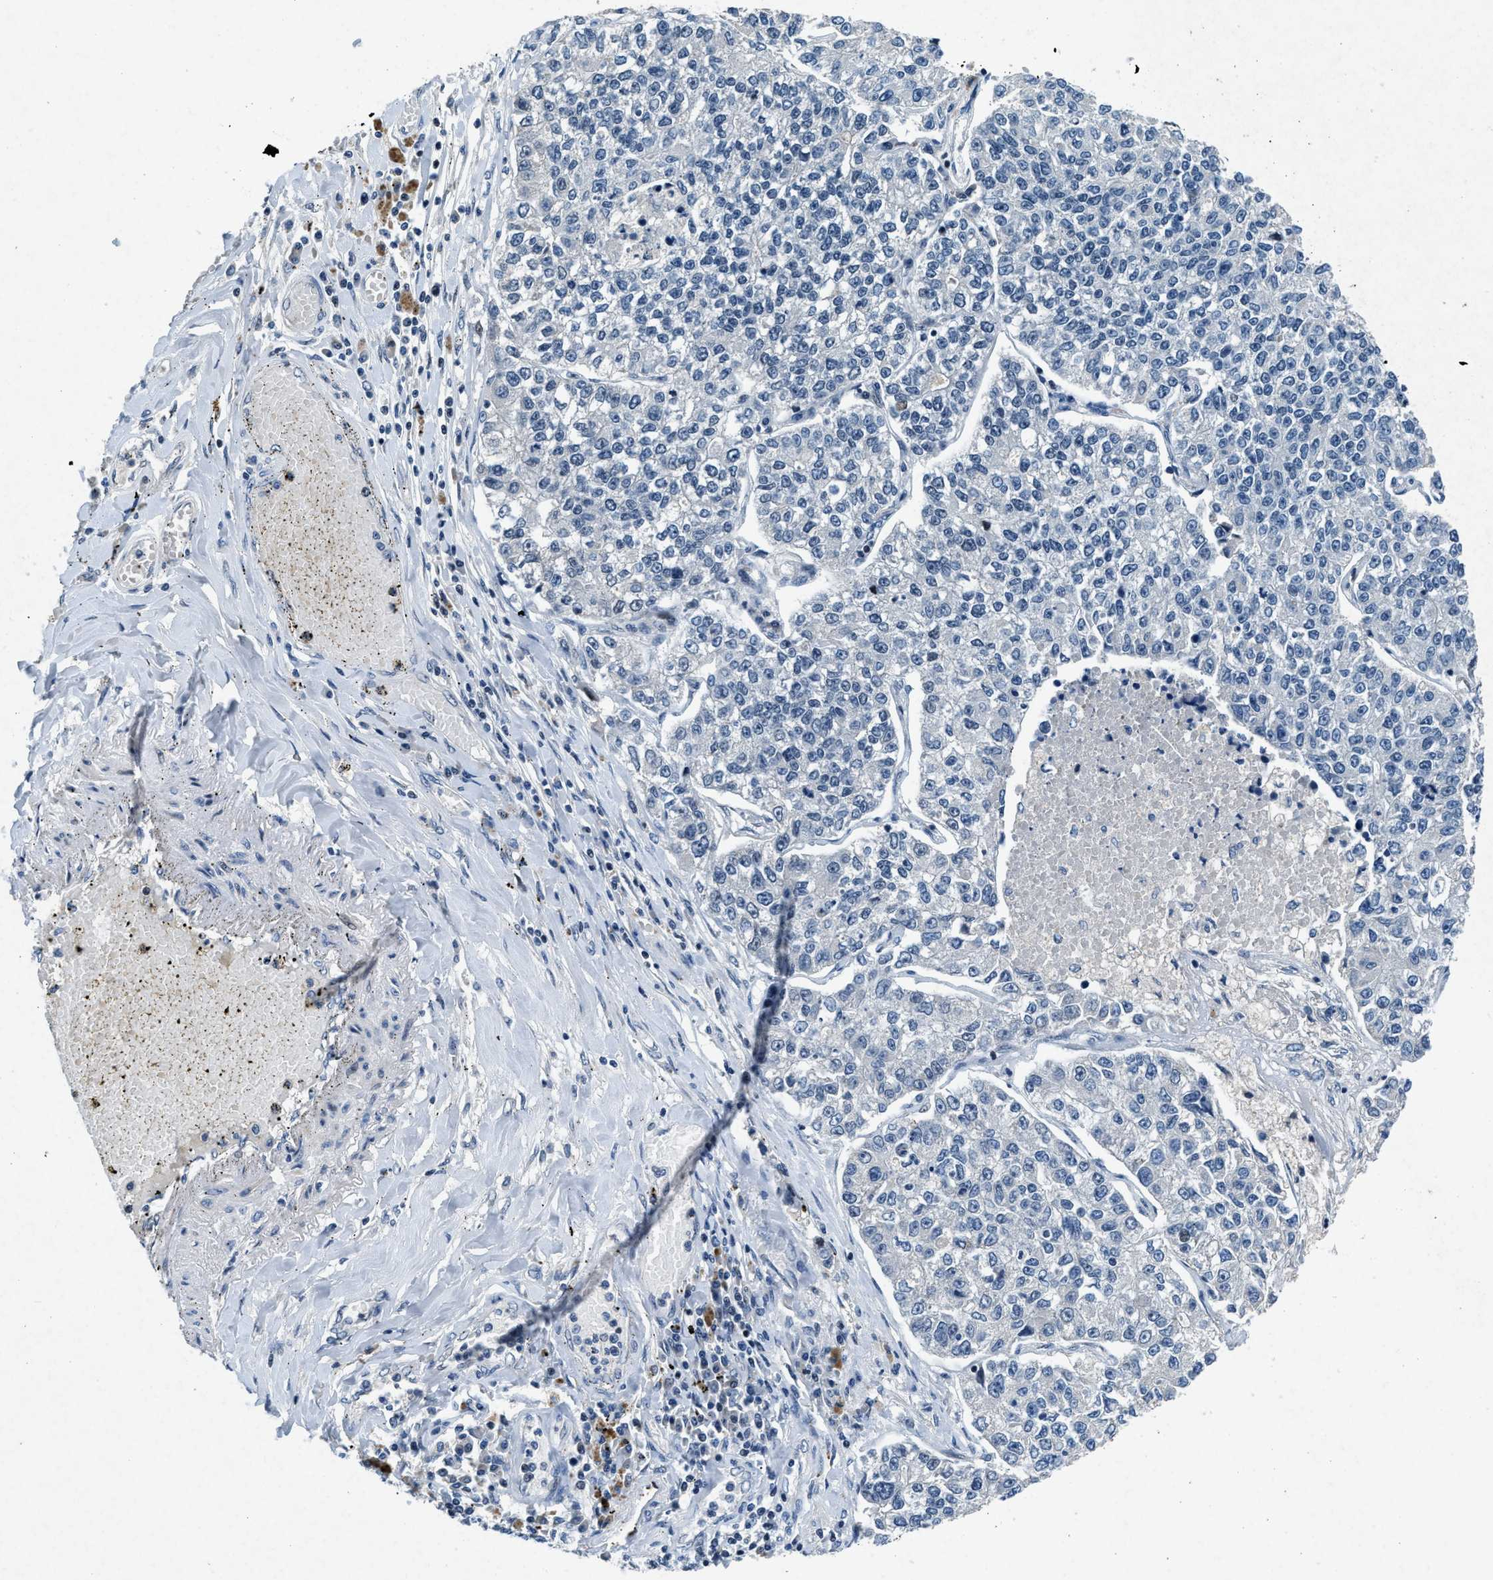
{"staining": {"intensity": "negative", "quantity": "none", "location": "none"}, "tissue": "lung cancer", "cell_type": "Tumor cells", "image_type": "cancer", "snomed": [{"axis": "morphology", "description": "Adenocarcinoma, NOS"}, {"axis": "topography", "description": "Lung"}], "caption": "Immunohistochemistry (IHC) photomicrograph of neoplastic tissue: lung cancer (adenocarcinoma) stained with DAB (3,3'-diaminobenzidine) displays no significant protein staining in tumor cells.", "gene": "PHLDA1", "patient": {"sex": "male", "age": 49}}